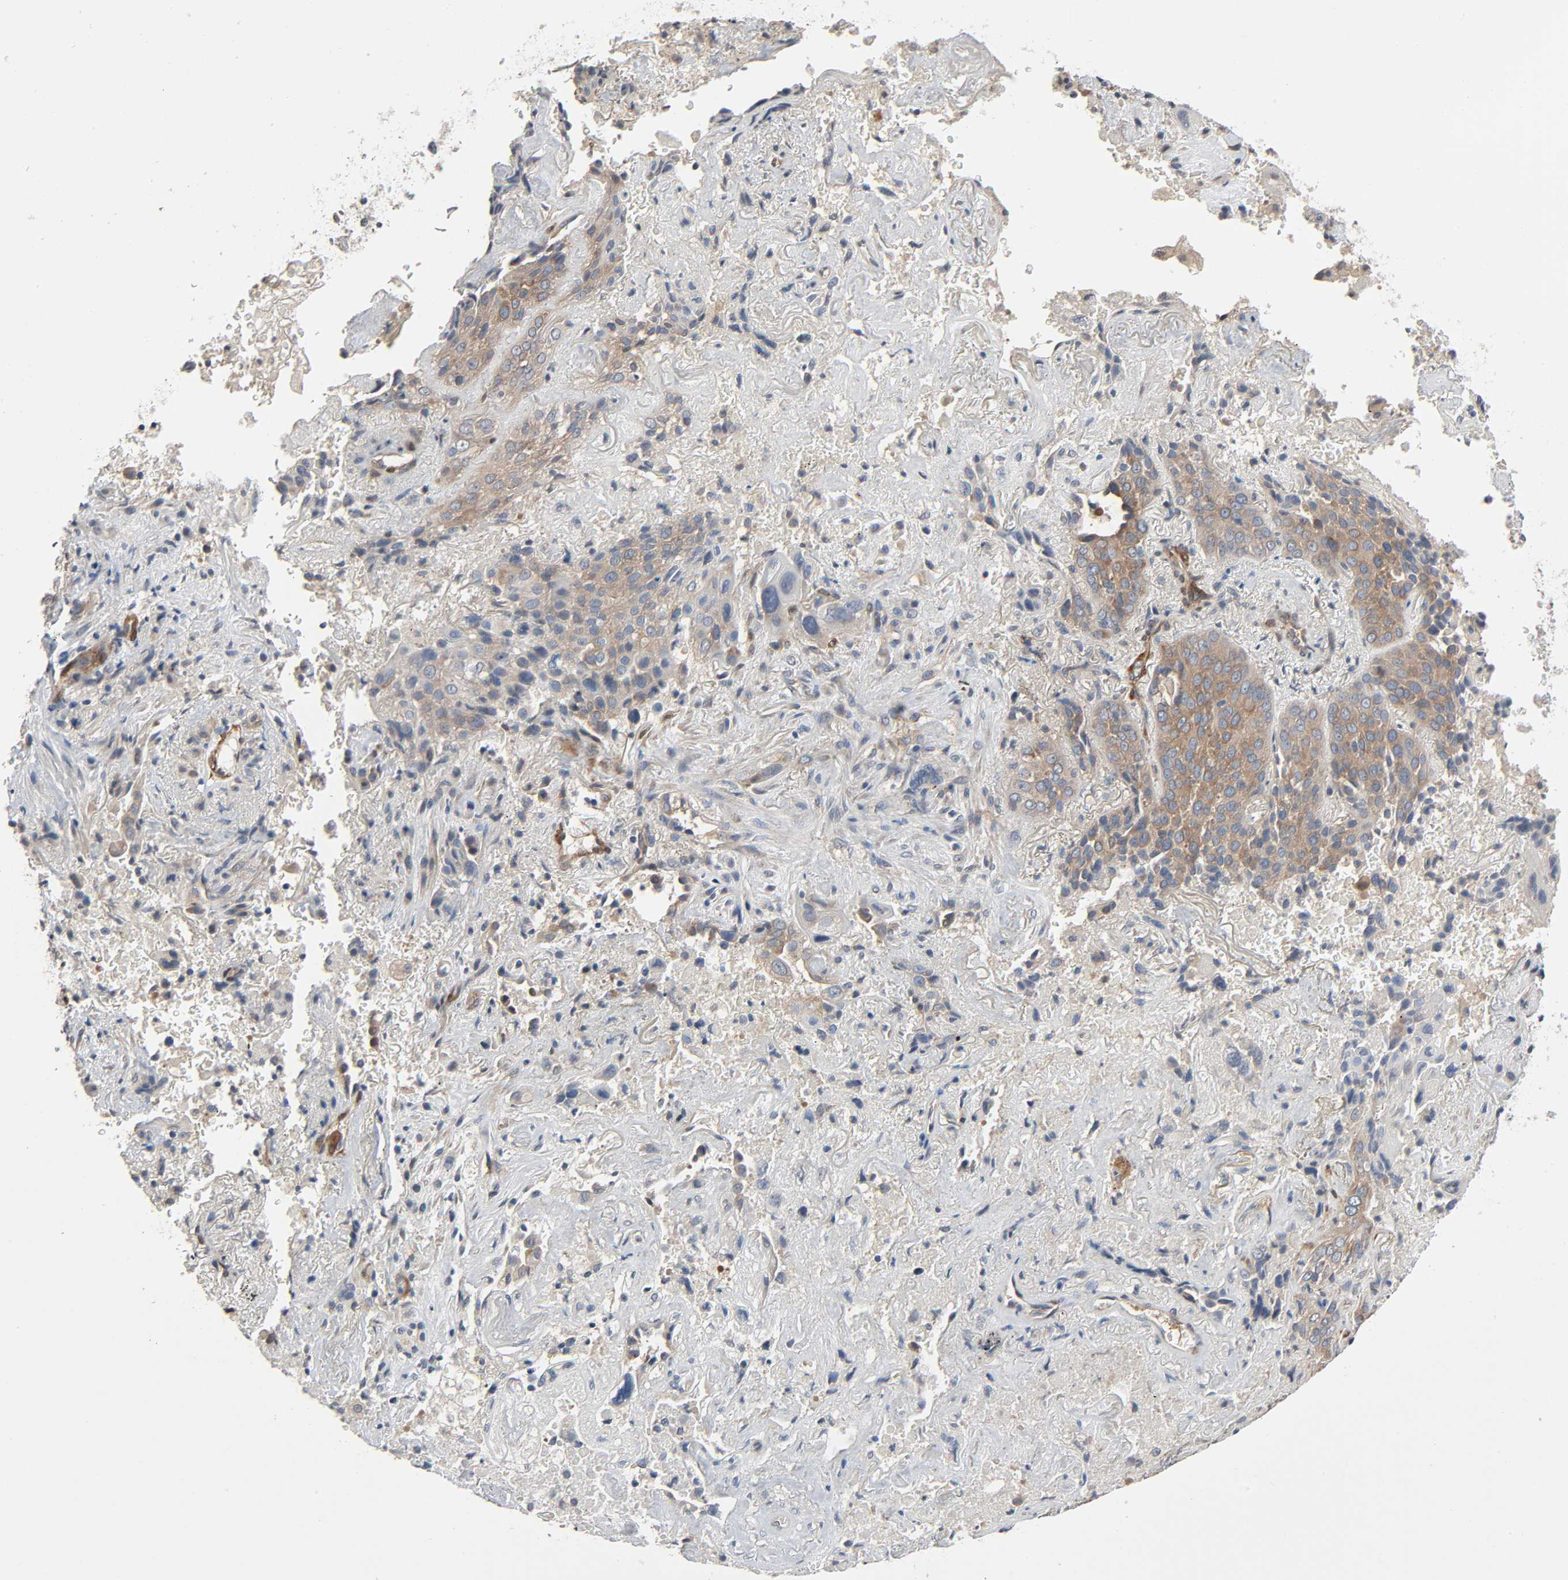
{"staining": {"intensity": "weak", "quantity": ">75%", "location": "cytoplasmic/membranous"}, "tissue": "lung cancer", "cell_type": "Tumor cells", "image_type": "cancer", "snomed": [{"axis": "morphology", "description": "Squamous cell carcinoma, NOS"}, {"axis": "topography", "description": "Lung"}], "caption": "A brown stain labels weak cytoplasmic/membranous expression of a protein in lung squamous cell carcinoma tumor cells.", "gene": "PTK2", "patient": {"sex": "male", "age": 54}}